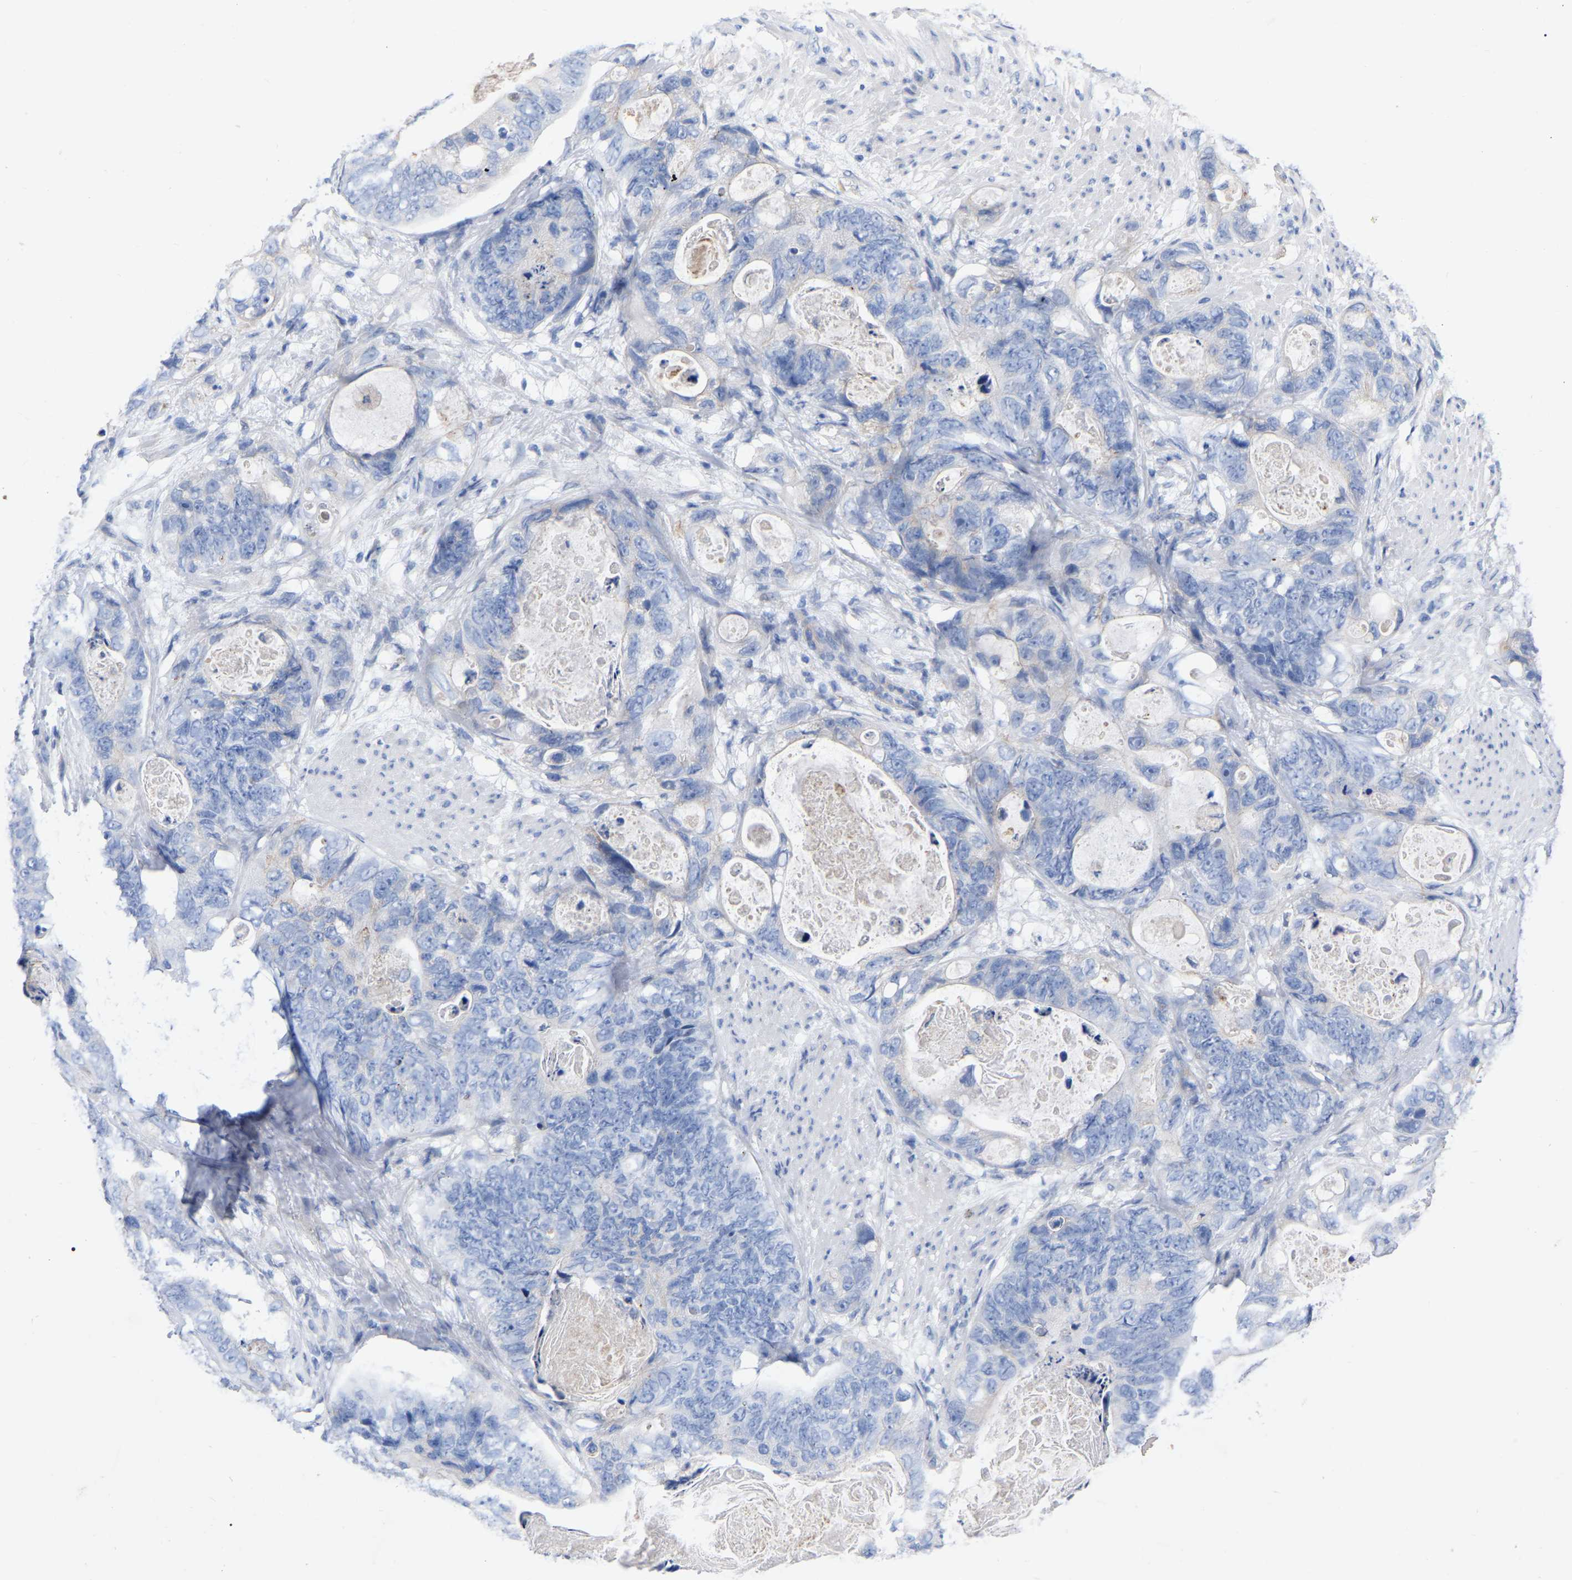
{"staining": {"intensity": "negative", "quantity": "none", "location": "none"}, "tissue": "stomach cancer", "cell_type": "Tumor cells", "image_type": "cancer", "snomed": [{"axis": "morphology", "description": "Adenocarcinoma, NOS"}, {"axis": "topography", "description": "Stomach"}], "caption": "Immunohistochemistry image of neoplastic tissue: stomach cancer stained with DAB (3,3'-diaminobenzidine) exhibits no significant protein positivity in tumor cells.", "gene": "STRIP2", "patient": {"sex": "female", "age": 89}}